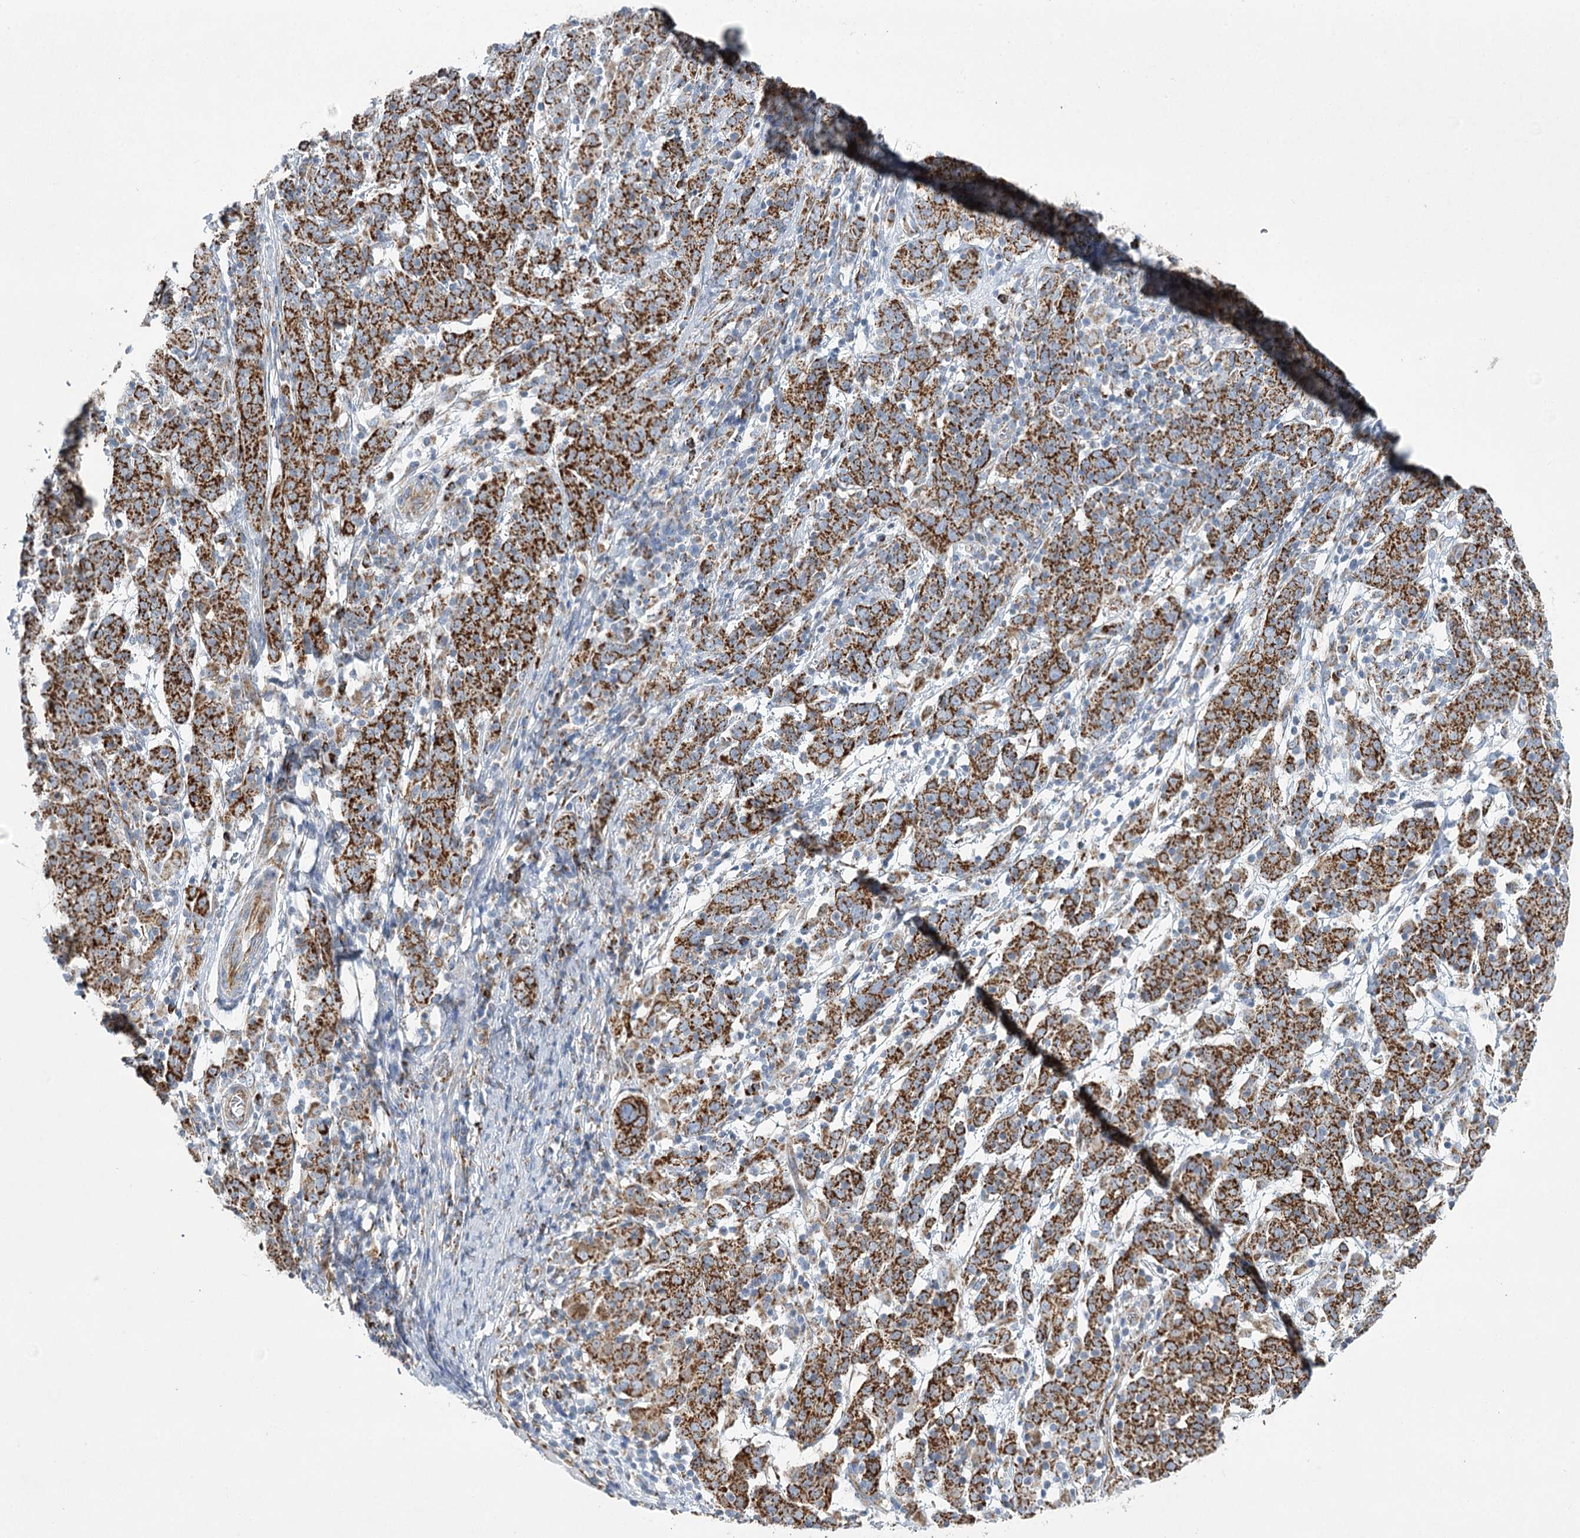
{"staining": {"intensity": "strong", "quantity": ">75%", "location": "cytoplasmic/membranous"}, "tissue": "cervical cancer", "cell_type": "Tumor cells", "image_type": "cancer", "snomed": [{"axis": "morphology", "description": "Squamous cell carcinoma, NOS"}, {"axis": "topography", "description": "Cervix"}], "caption": "Immunohistochemical staining of cervical squamous cell carcinoma displays high levels of strong cytoplasmic/membranous expression in approximately >75% of tumor cells.", "gene": "DHTKD1", "patient": {"sex": "female", "age": 67}}